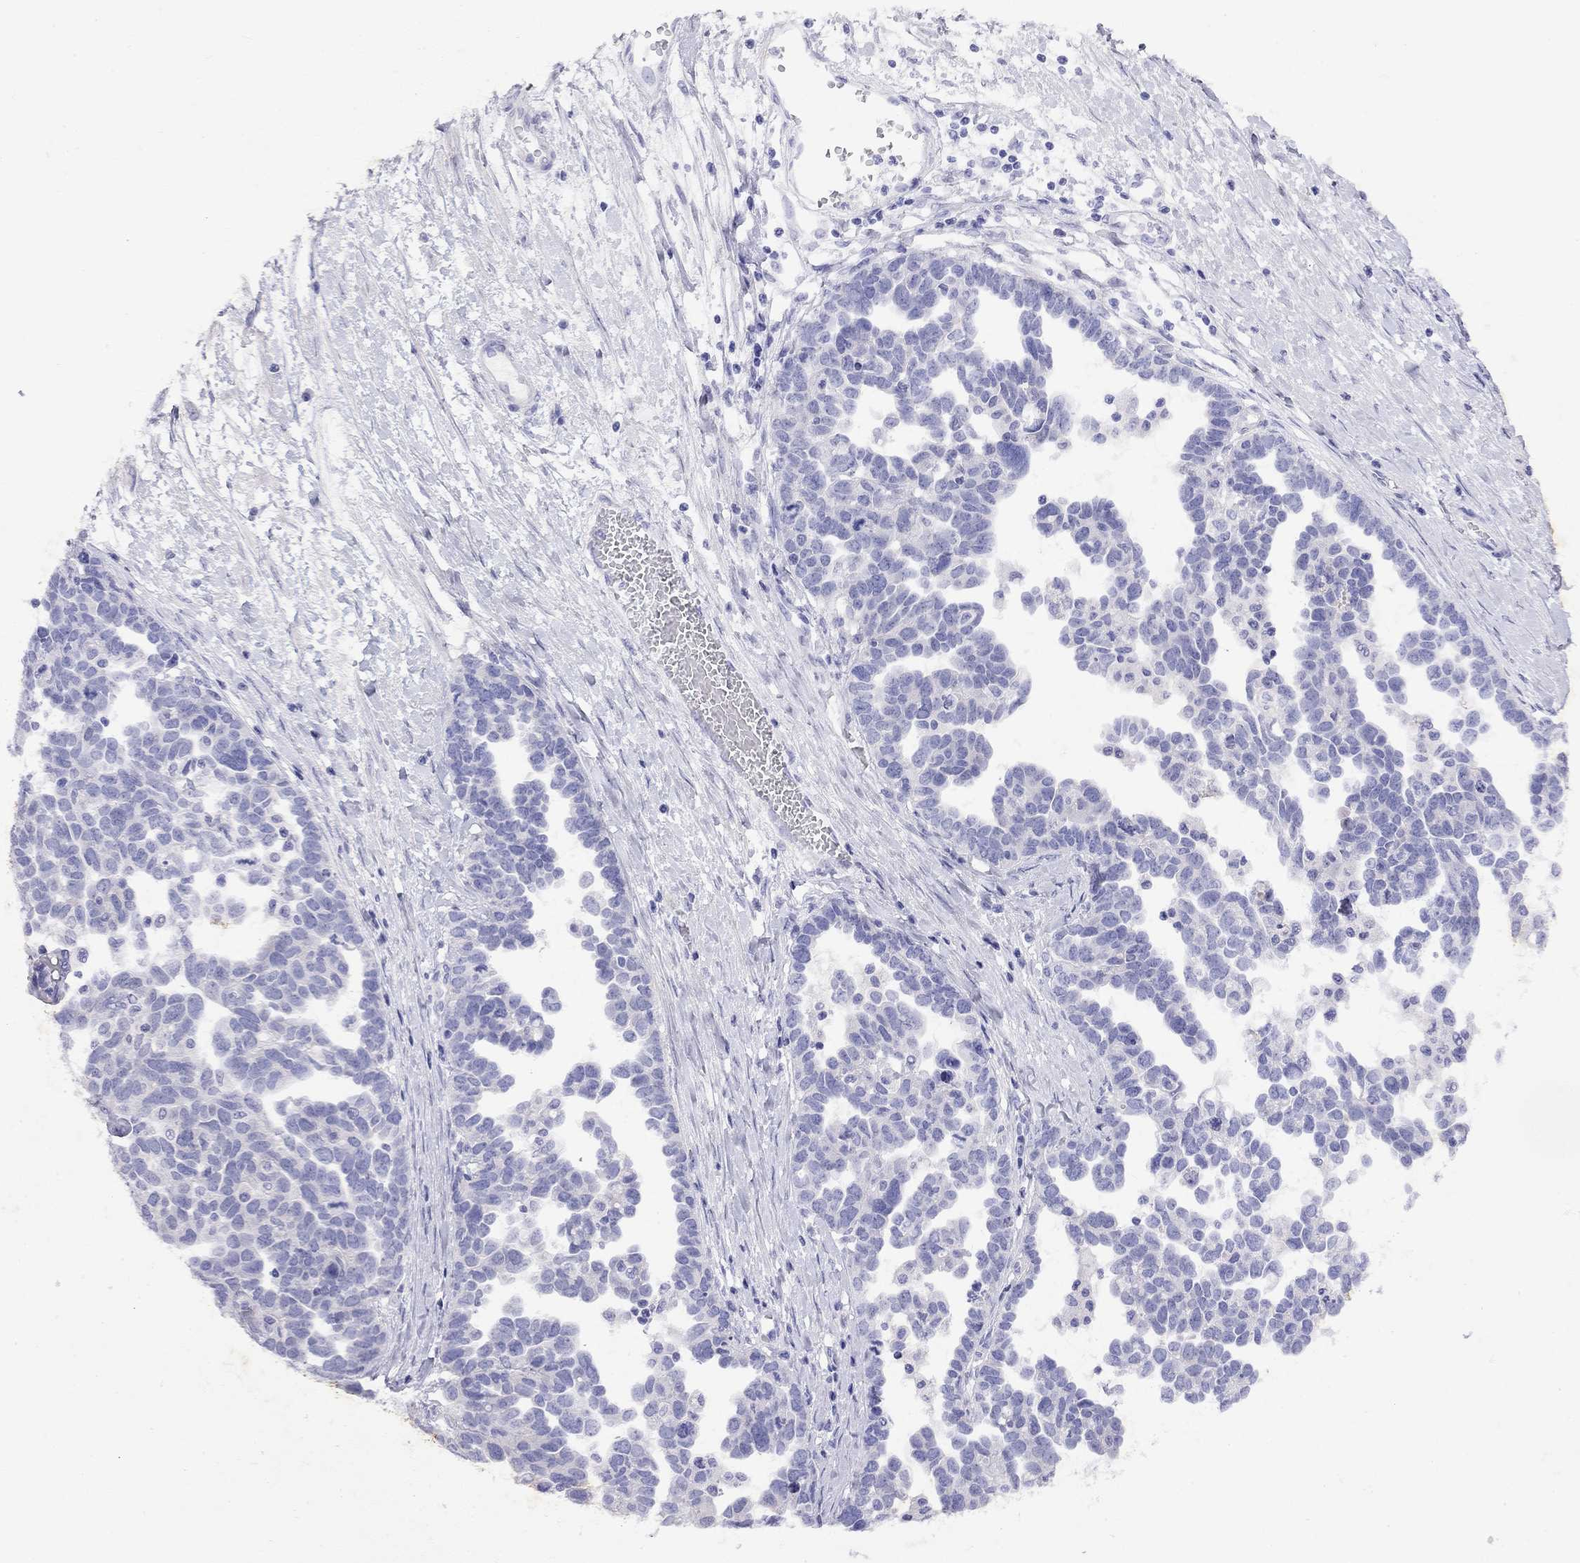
{"staining": {"intensity": "negative", "quantity": "none", "location": "none"}, "tissue": "ovarian cancer", "cell_type": "Tumor cells", "image_type": "cancer", "snomed": [{"axis": "morphology", "description": "Cystadenocarcinoma, serous, NOS"}, {"axis": "topography", "description": "Ovary"}], "caption": "High power microscopy photomicrograph of an IHC histopathology image of ovarian serous cystadenocarcinoma, revealing no significant staining in tumor cells.", "gene": "GNAT3", "patient": {"sex": "female", "age": 54}}